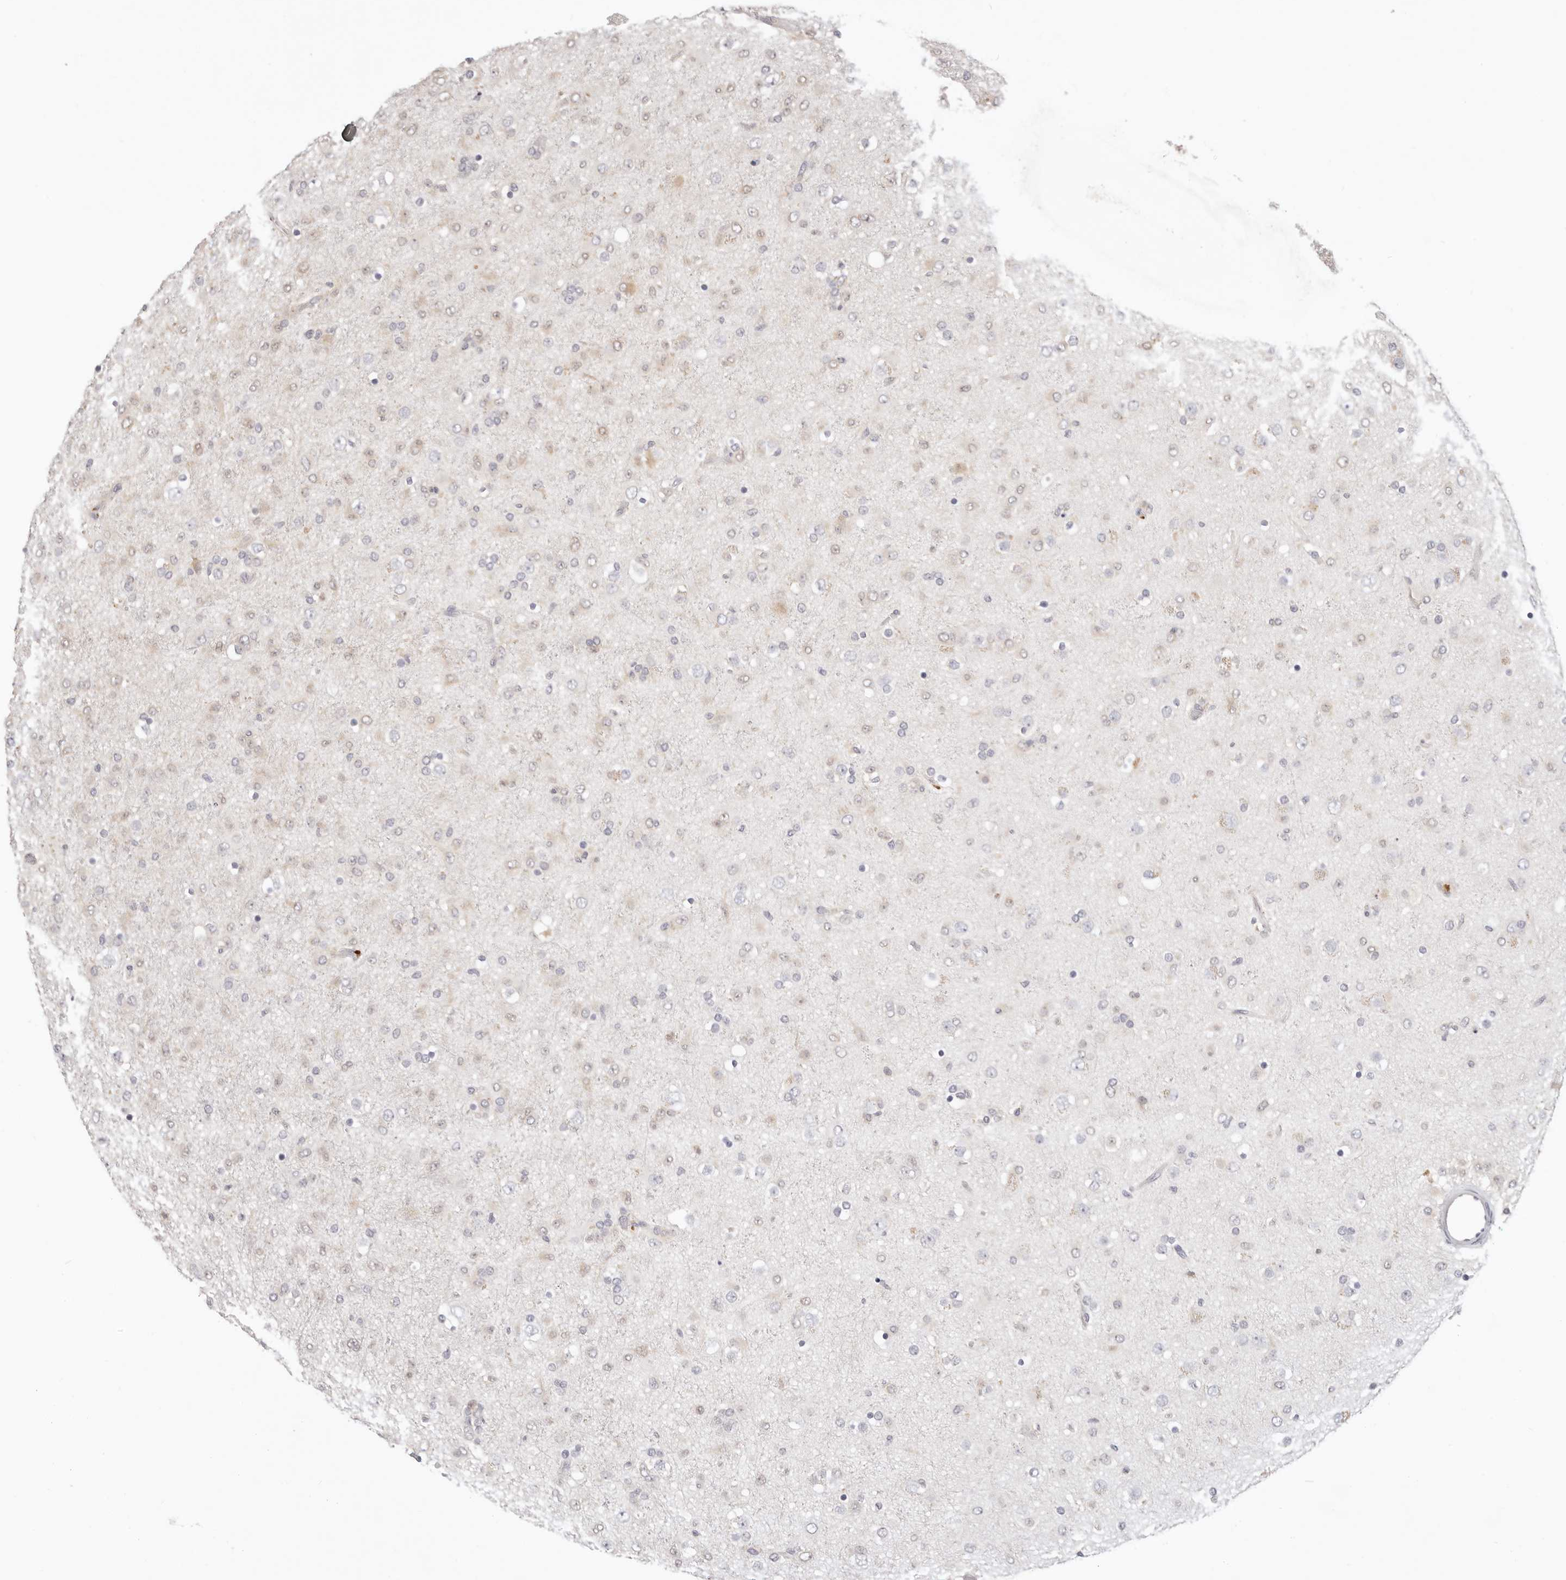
{"staining": {"intensity": "negative", "quantity": "none", "location": "none"}, "tissue": "glioma", "cell_type": "Tumor cells", "image_type": "cancer", "snomed": [{"axis": "morphology", "description": "Glioma, malignant, Low grade"}, {"axis": "topography", "description": "Brain"}], "caption": "This photomicrograph is of malignant low-grade glioma stained with IHC to label a protein in brown with the nuclei are counter-stained blue. There is no expression in tumor cells. The staining was performed using DAB to visualize the protein expression in brown, while the nuclei were stained in blue with hematoxylin (Magnification: 20x).", "gene": "GGPS1", "patient": {"sex": "male", "age": 65}}